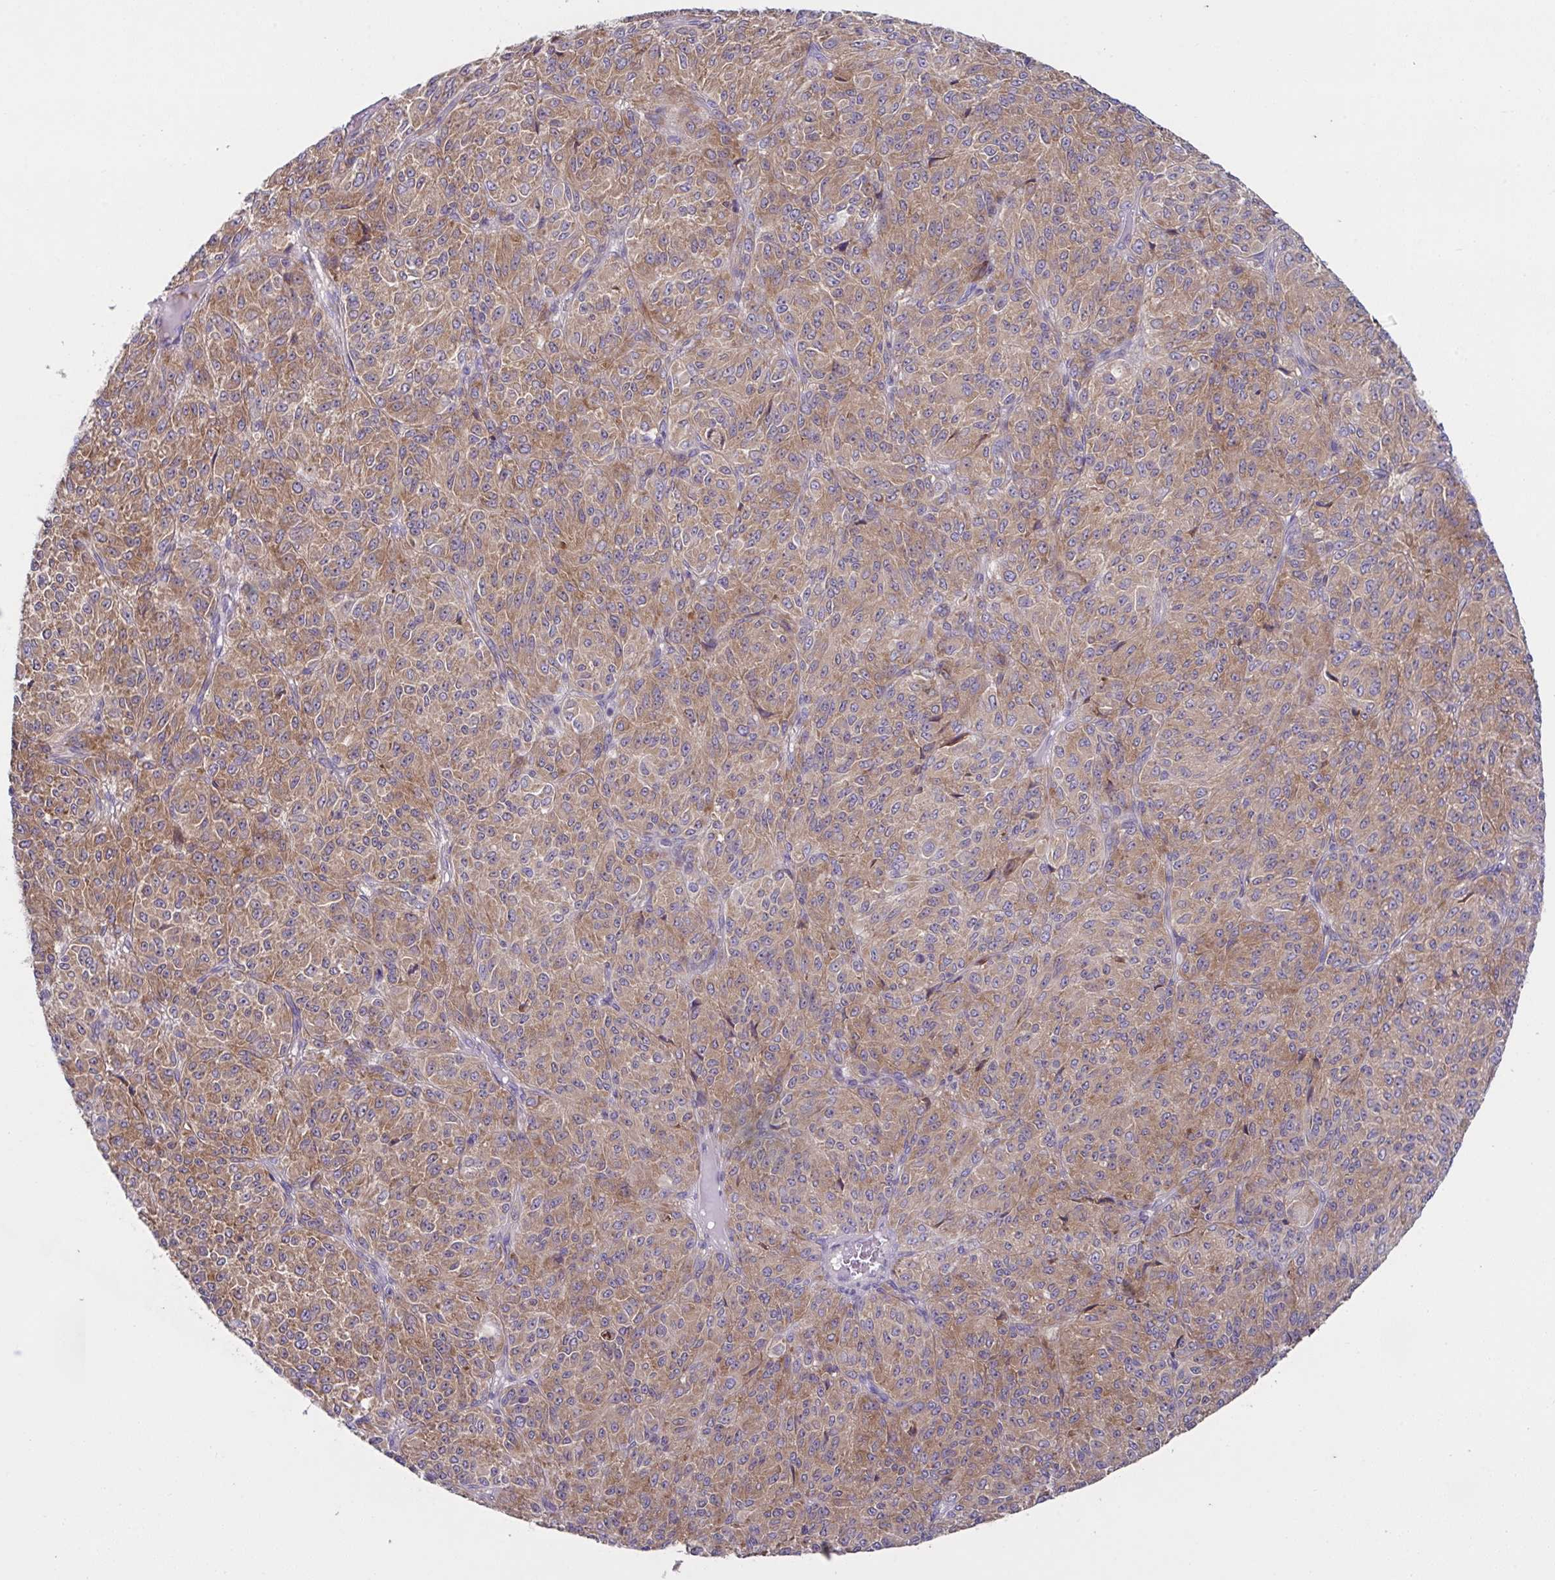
{"staining": {"intensity": "moderate", "quantity": ">75%", "location": "cytoplasmic/membranous"}, "tissue": "melanoma", "cell_type": "Tumor cells", "image_type": "cancer", "snomed": [{"axis": "morphology", "description": "Malignant melanoma, Metastatic site"}, {"axis": "topography", "description": "Brain"}], "caption": "Human malignant melanoma (metastatic site) stained with a brown dye demonstrates moderate cytoplasmic/membranous positive staining in approximately >75% of tumor cells.", "gene": "FAU", "patient": {"sex": "female", "age": 56}}